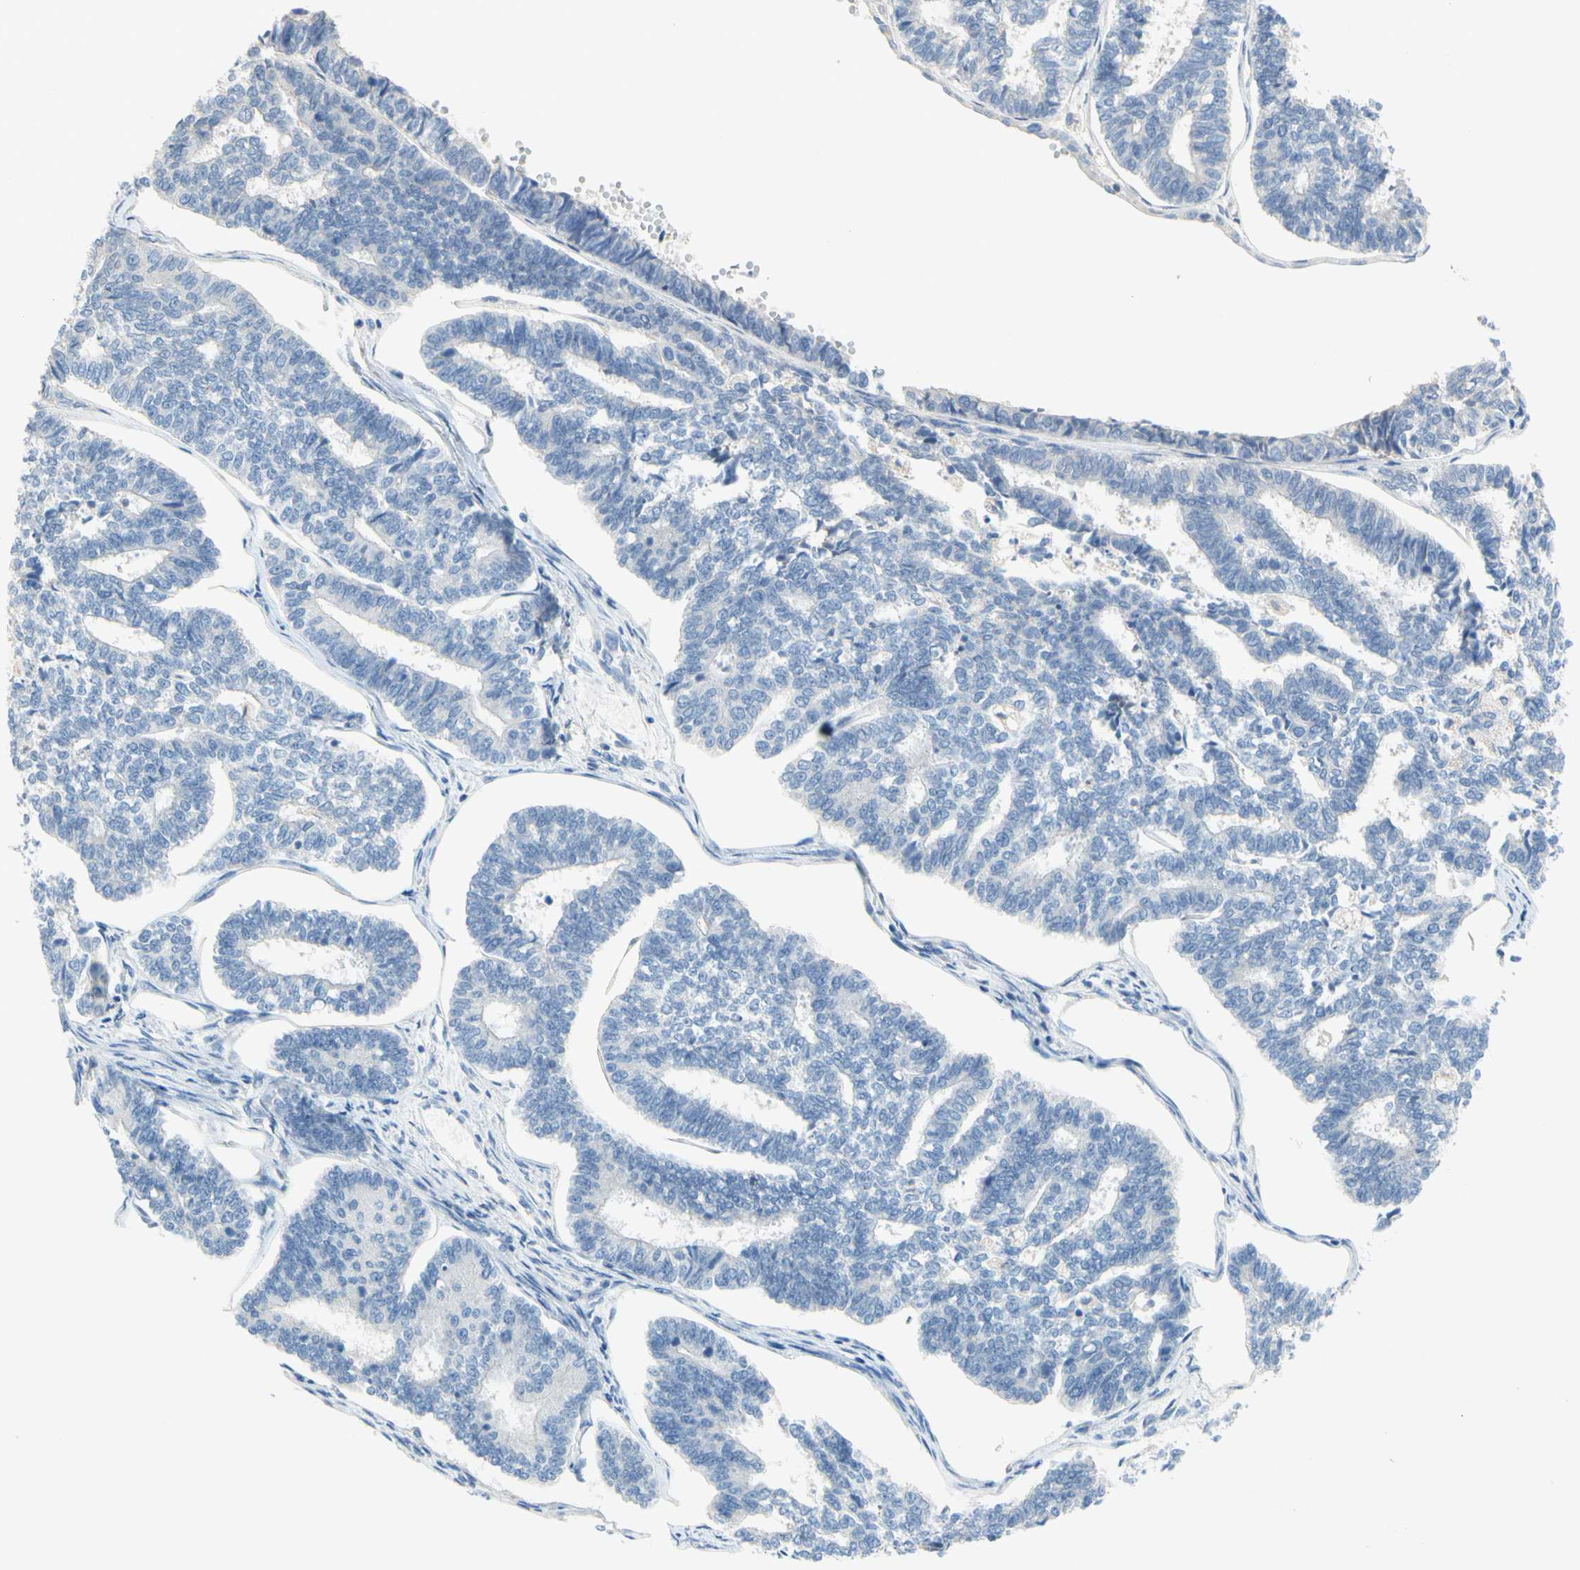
{"staining": {"intensity": "negative", "quantity": "none", "location": "none"}, "tissue": "endometrial cancer", "cell_type": "Tumor cells", "image_type": "cancer", "snomed": [{"axis": "morphology", "description": "Adenocarcinoma, NOS"}, {"axis": "topography", "description": "Endometrium"}], "caption": "IHC of human endometrial cancer reveals no positivity in tumor cells.", "gene": "CCM2L", "patient": {"sex": "female", "age": 70}}